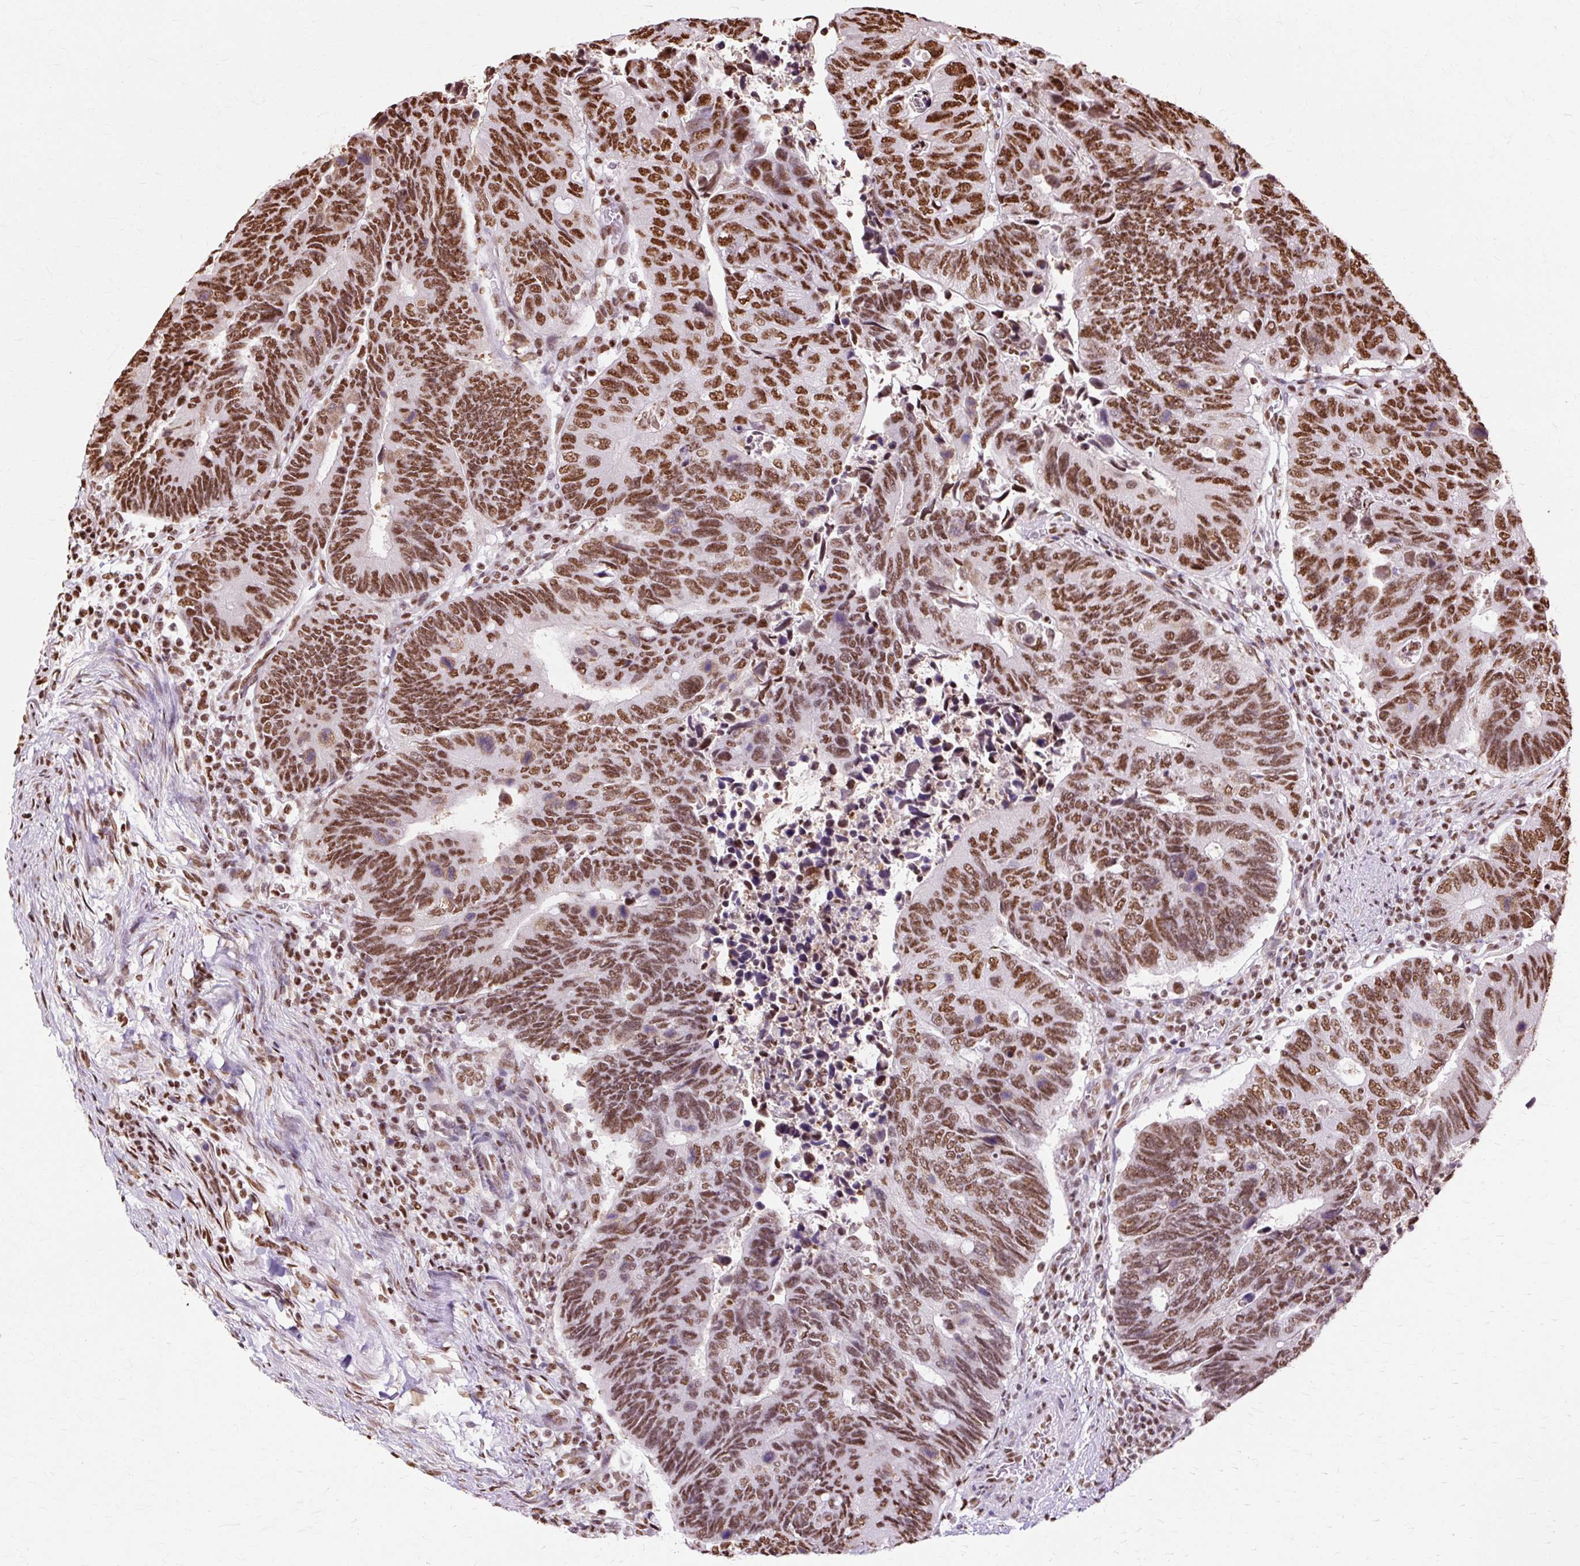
{"staining": {"intensity": "strong", "quantity": ">75%", "location": "nuclear"}, "tissue": "colorectal cancer", "cell_type": "Tumor cells", "image_type": "cancer", "snomed": [{"axis": "morphology", "description": "Adenocarcinoma, NOS"}, {"axis": "topography", "description": "Colon"}], "caption": "Colorectal cancer (adenocarcinoma) stained with immunohistochemistry (IHC) displays strong nuclear positivity in approximately >75% of tumor cells. (IHC, brightfield microscopy, high magnification).", "gene": "XRCC6", "patient": {"sex": "male", "age": 87}}